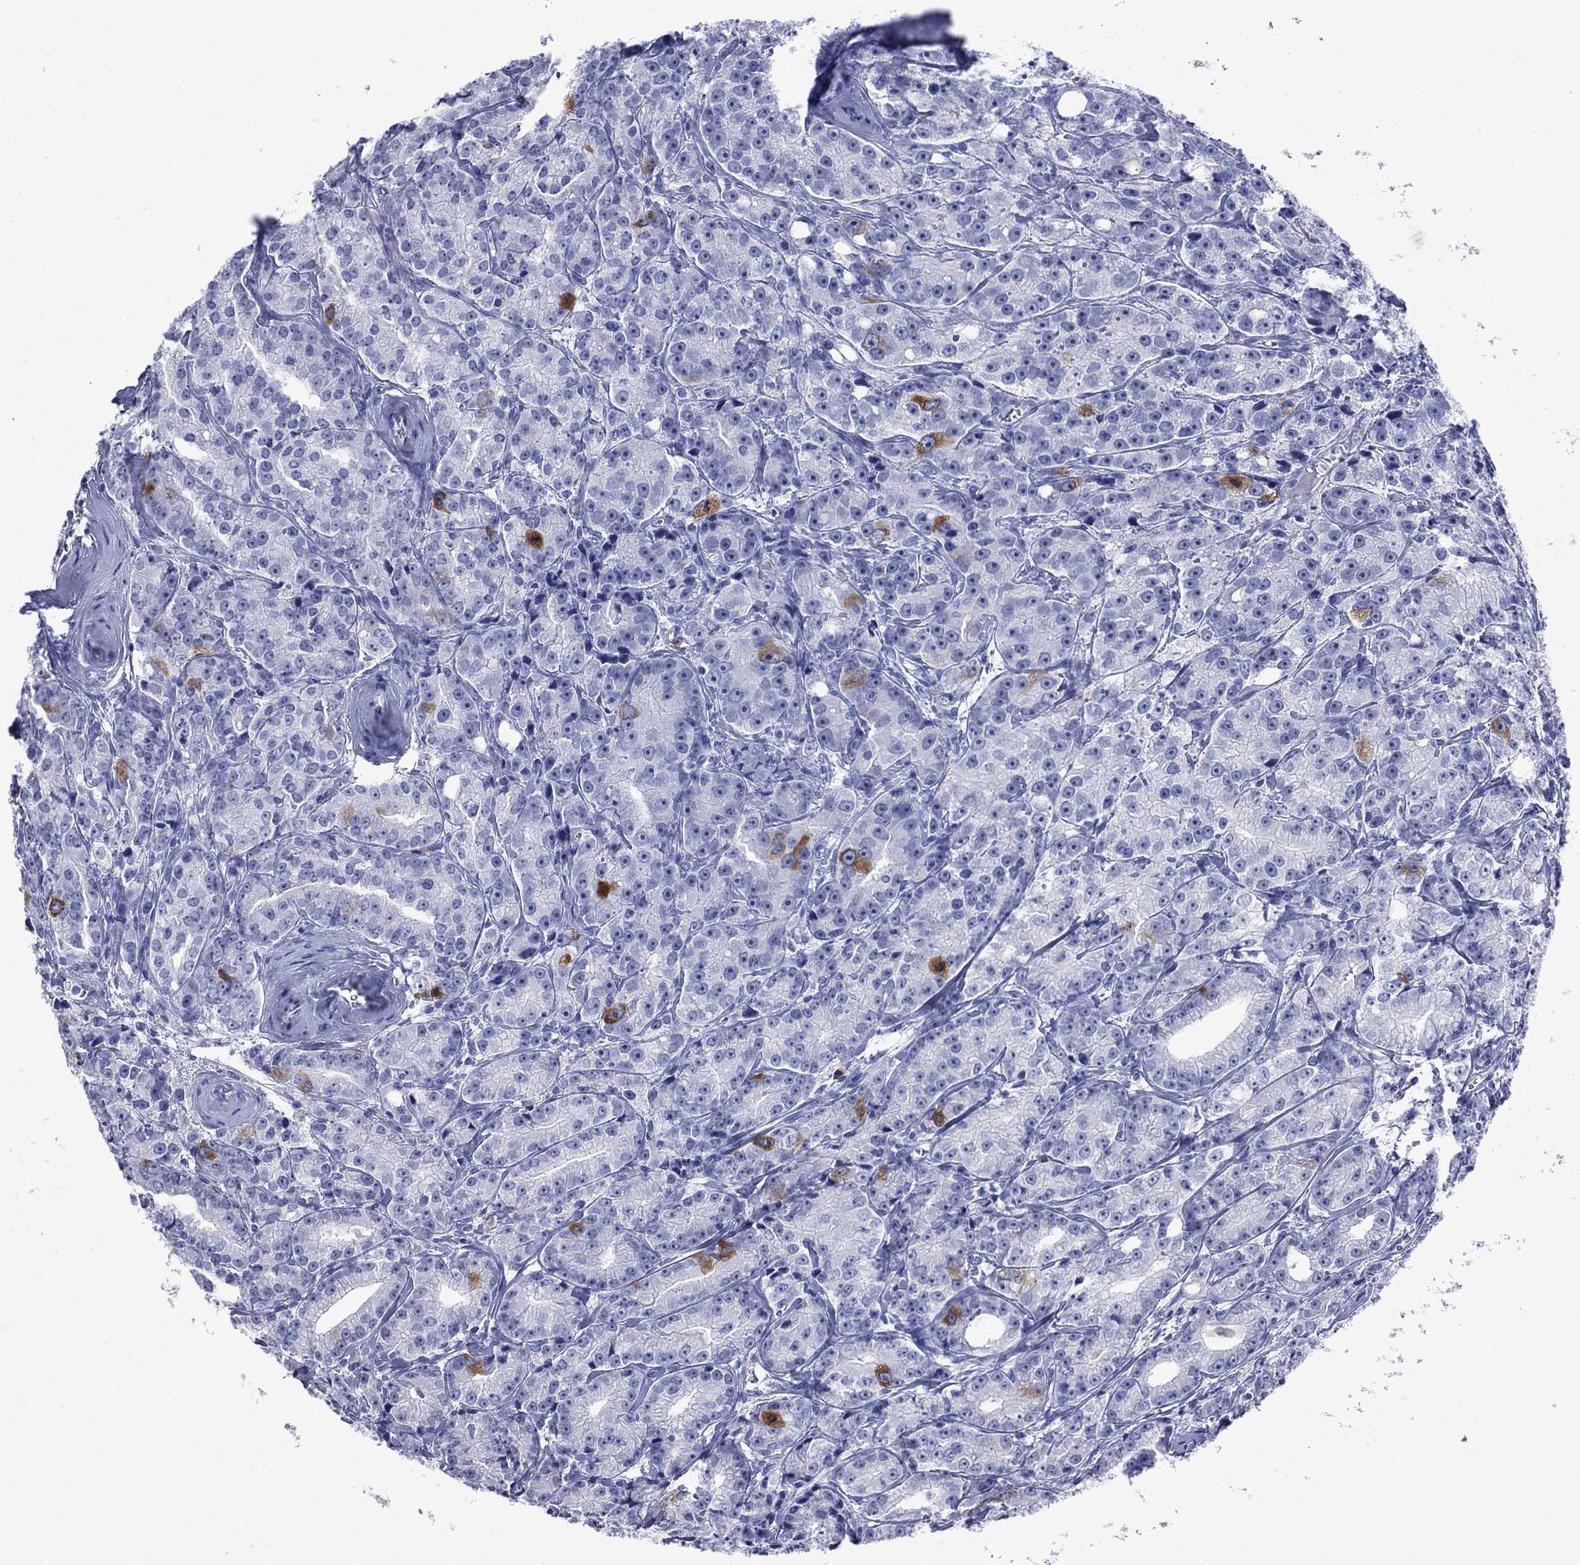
{"staining": {"intensity": "strong", "quantity": "<25%", "location": "cytoplasmic/membranous"}, "tissue": "prostate cancer", "cell_type": "Tumor cells", "image_type": "cancer", "snomed": [{"axis": "morphology", "description": "Adenocarcinoma, Medium grade"}, {"axis": "topography", "description": "Prostate"}], "caption": "This is a histology image of immunohistochemistry staining of prostate cancer (medium-grade adenocarcinoma), which shows strong positivity in the cytoplasmic/membranous of tumor cells.", "gene": "TACC3", "patient": {"sex": "male", "age": 74}}